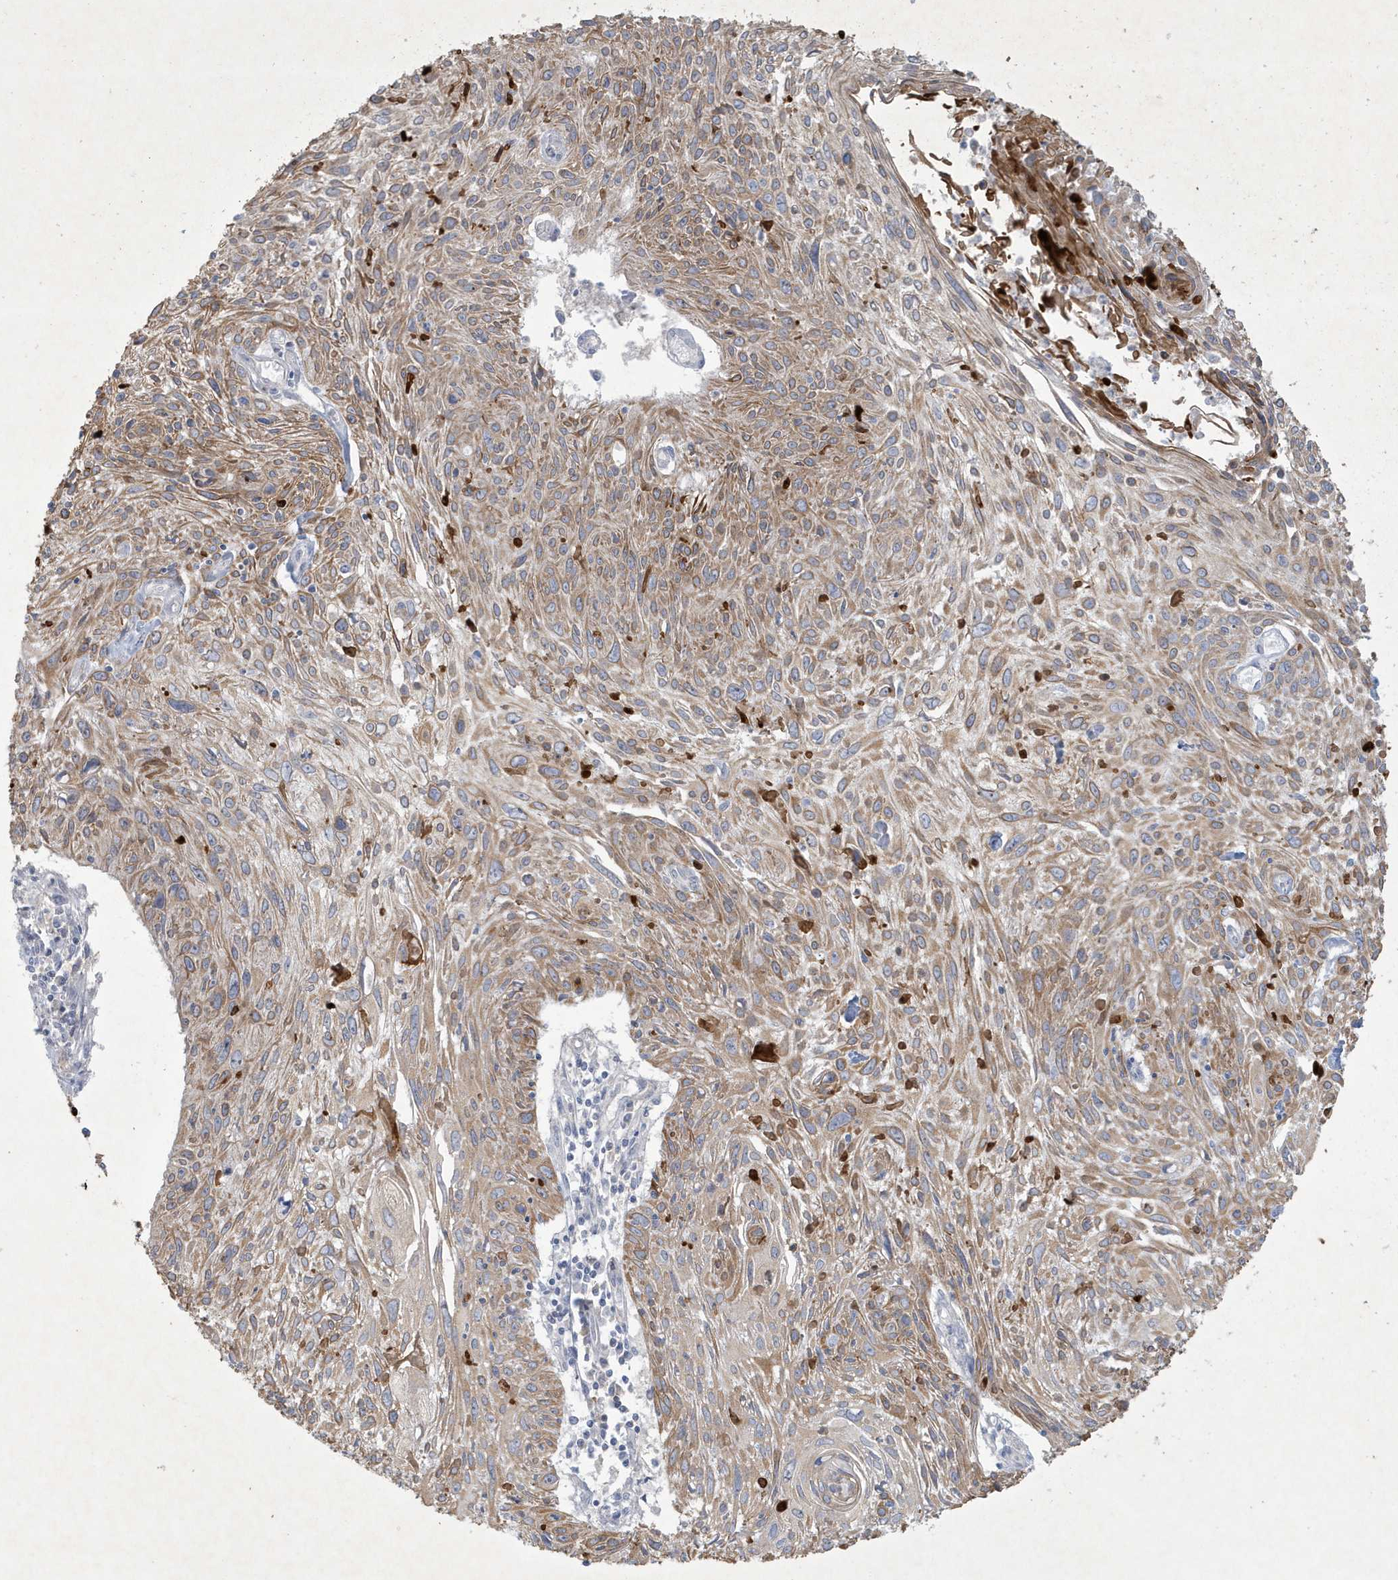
{"staining": {"intensity": "moderate", "quantity": ">75%", "location": "cytoplasmic/membranous"}, "tissue": "cervical cancer", "cell_type": "Tumor cells", "image_type": "cancer", "snomed": [{"axis": "morphology", "description": "Squamous cell carcinoma, NOS"}, {"axis": "topography", "description": "Cervix"}], "caption": "A brown stain highlights moderate cytoplasmic/membranous positivity of a protein in cervical squamous cell carcinoma tumor cells.", "gene": "CCDC24", "patient": {"sex": "female", "age": 51}}